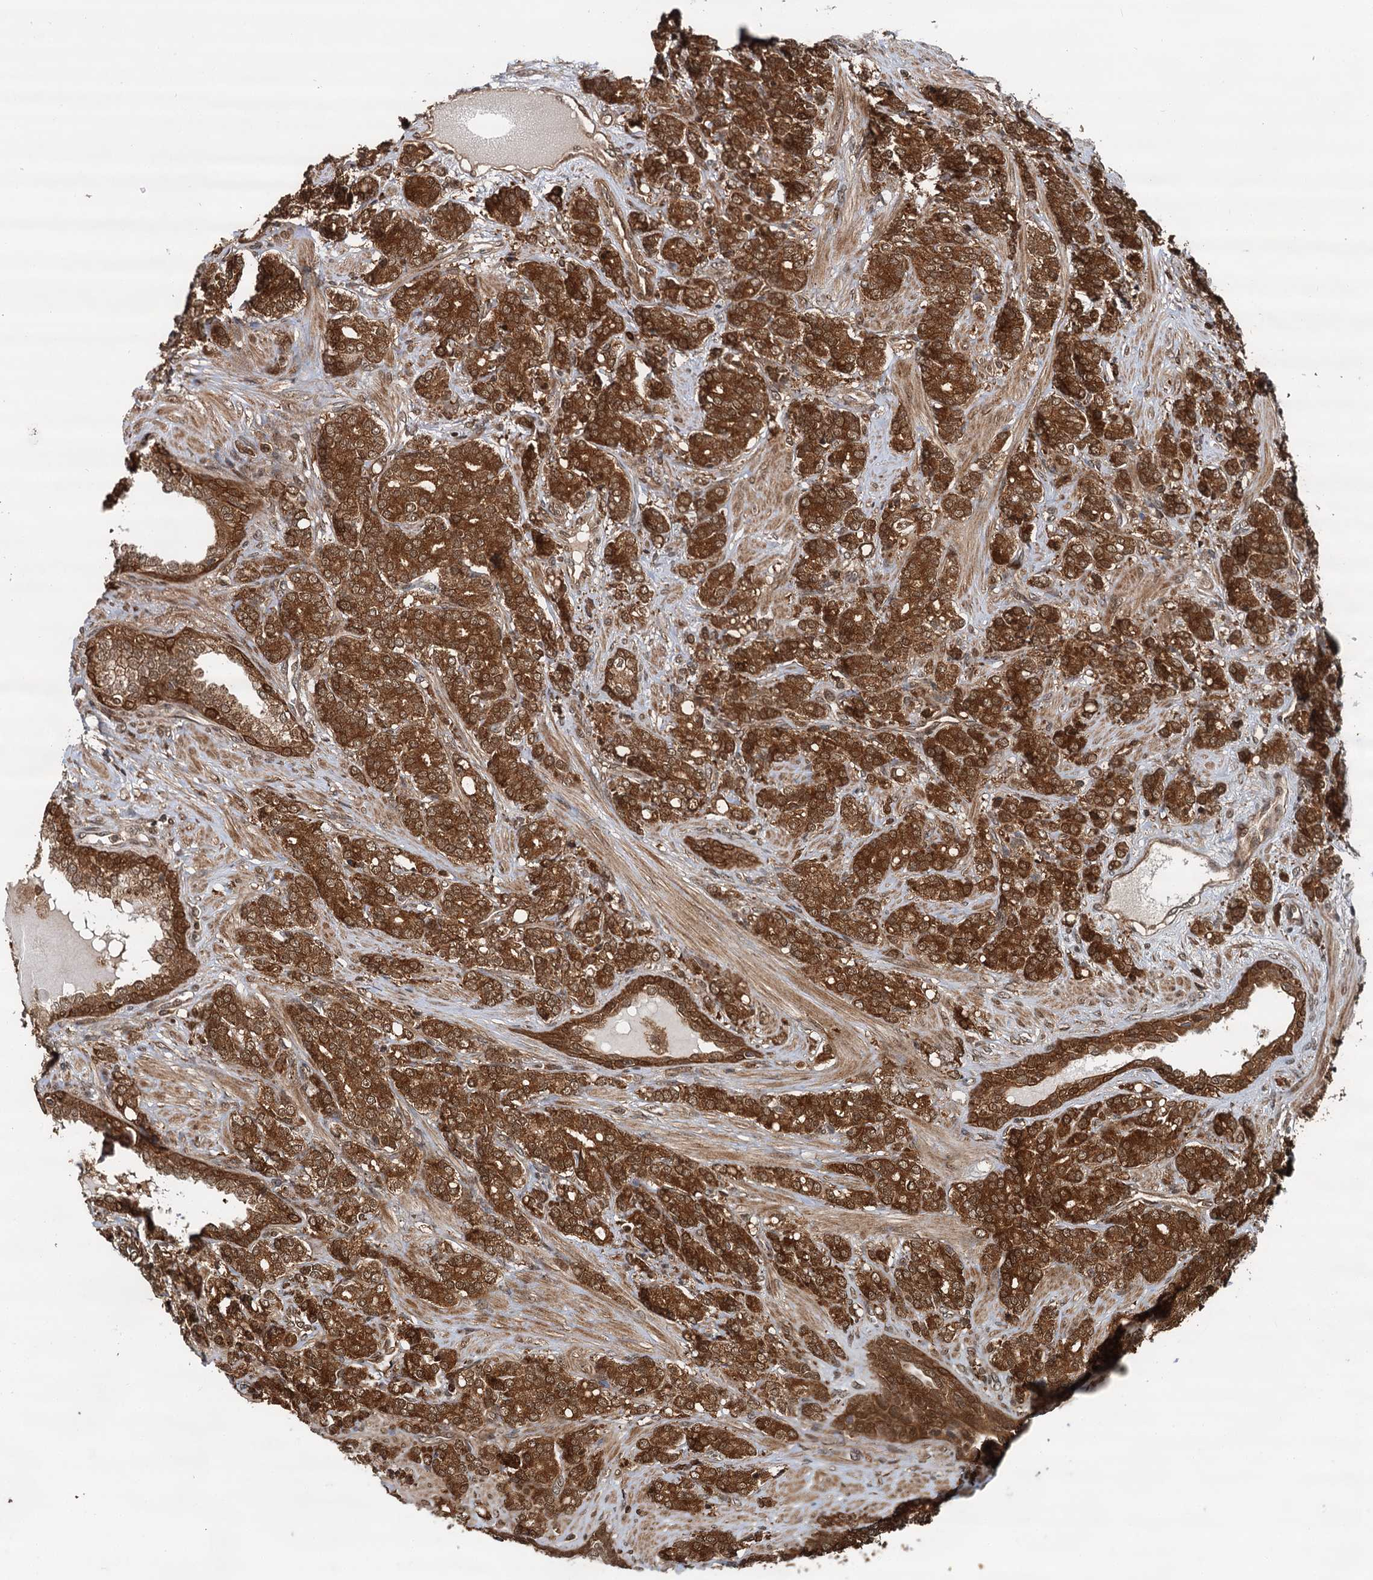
{"staining": {"intensity": "strong", "quantity": ">75%", "location": "cytoplasmic/membranous,nuclear"}, "tissue": "prostate cancer", "cell_type": "Tumor cells", "image_type": "cancer", "snomed": [{"axis": "morphology", "description": "Adenocarcinoma, High grade"}, {"axis": "topography", "description": "Prostate"}], "caption": "About >75% of tumor cells in prostate high-grade adenocarcinoma exhibit strong cytoplasmic/membranous and nuclear protein expression as visualized by brown immunohistochemical staining.", "gene": "STUB1", "patient": {"sex": "male", "age": 62}}